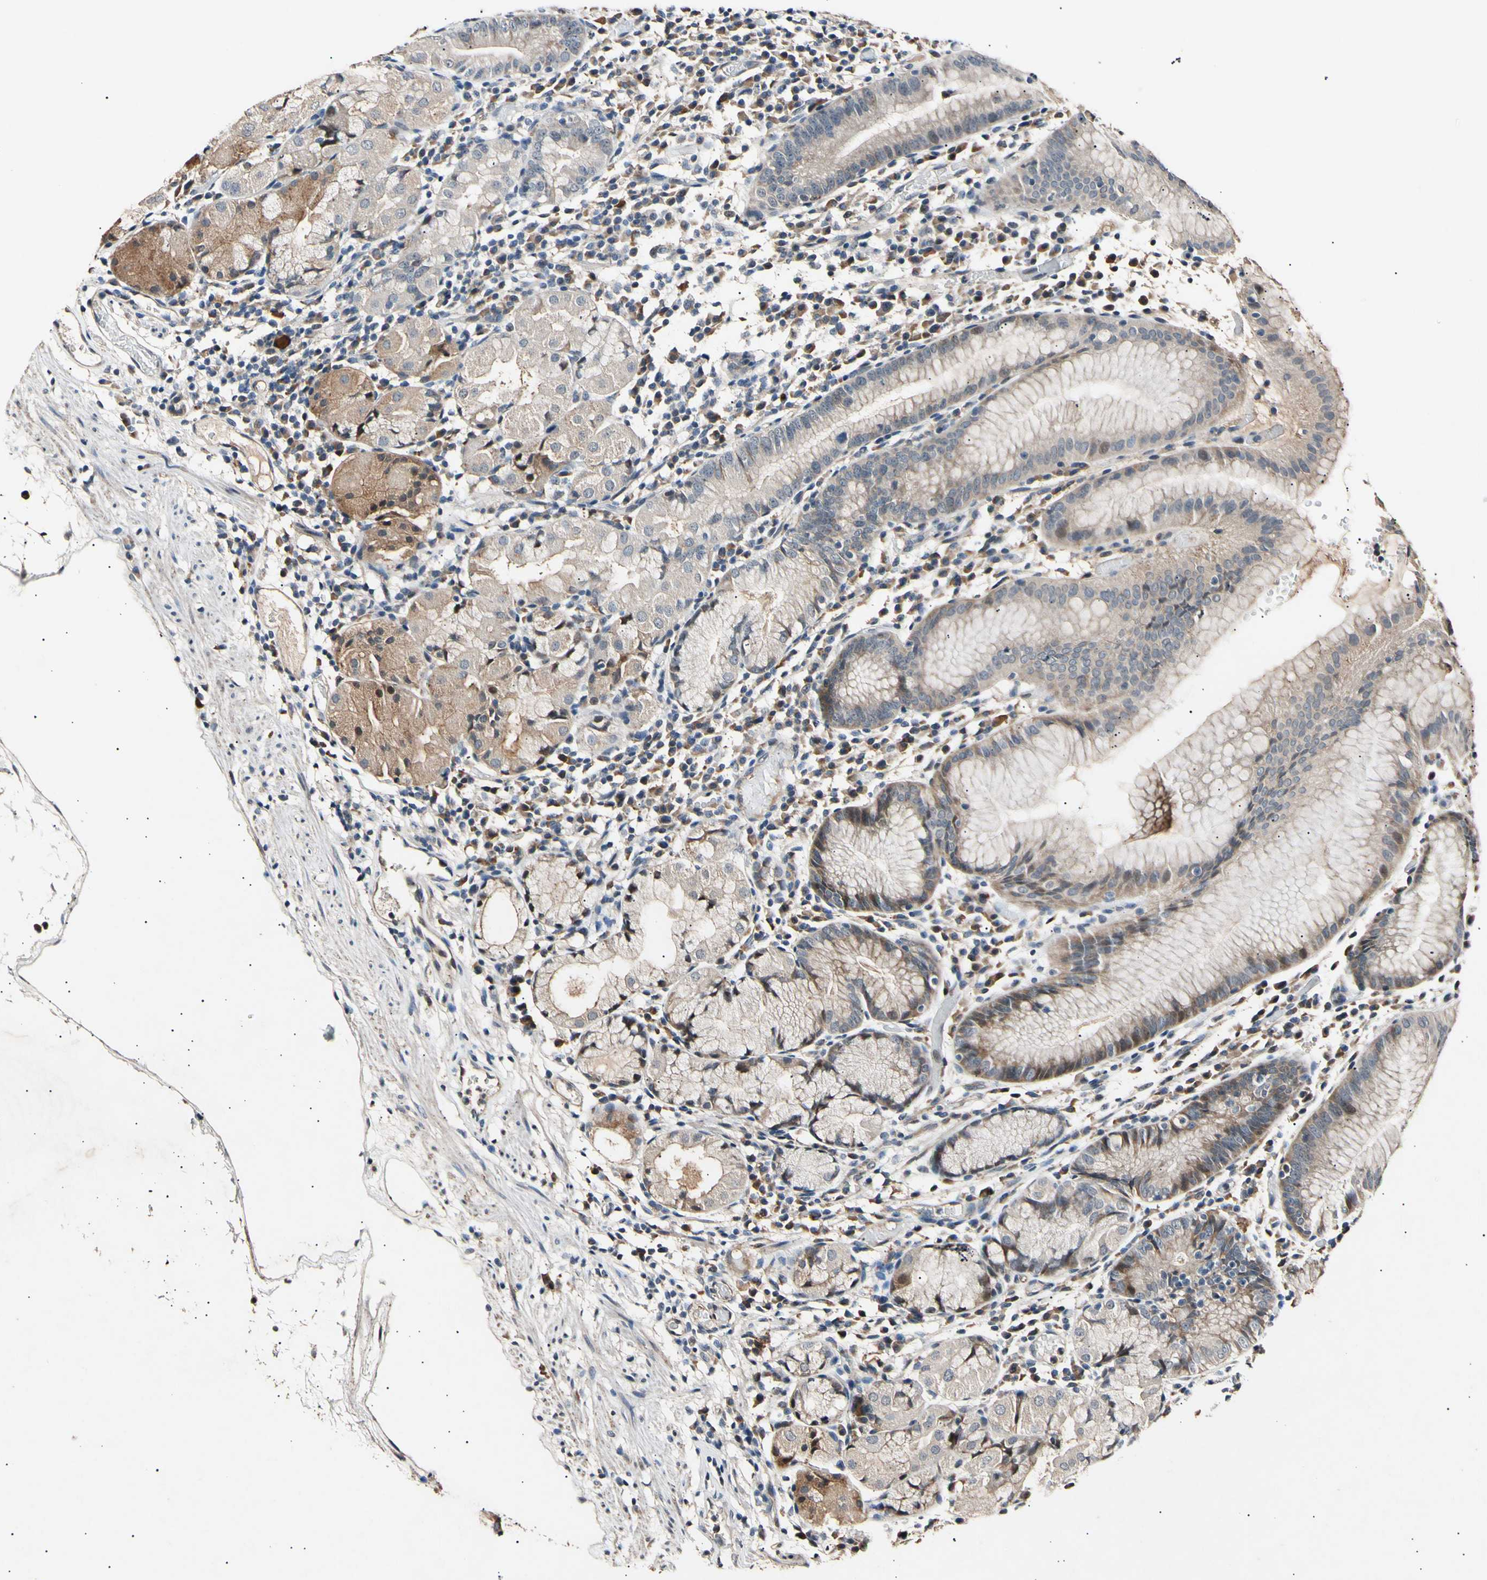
{"staining": {"intensity": "moderate", "quantity": "25%-75%", "location": "cytoplasmic/membranous"}, "tissue": "stomach", "cell_type": "Glandular cells", "image_type": "normal", "snomed": [{"axis": "morphology", "description": "Normal tissue, NOS"}, {"axis": "topography", "description": "Stomach"}, {"axis": "topography", "description": "Stomach, lower"}], "caption": "An immunohistochemistry histopathology image of normal tissue is shown. Protein staining in brown shows moderate cytoplasmic/membranous positivity in stomach within glandular cells.", "gene": "ADCY3", "patient": {"sex": "female", "age": 75}}